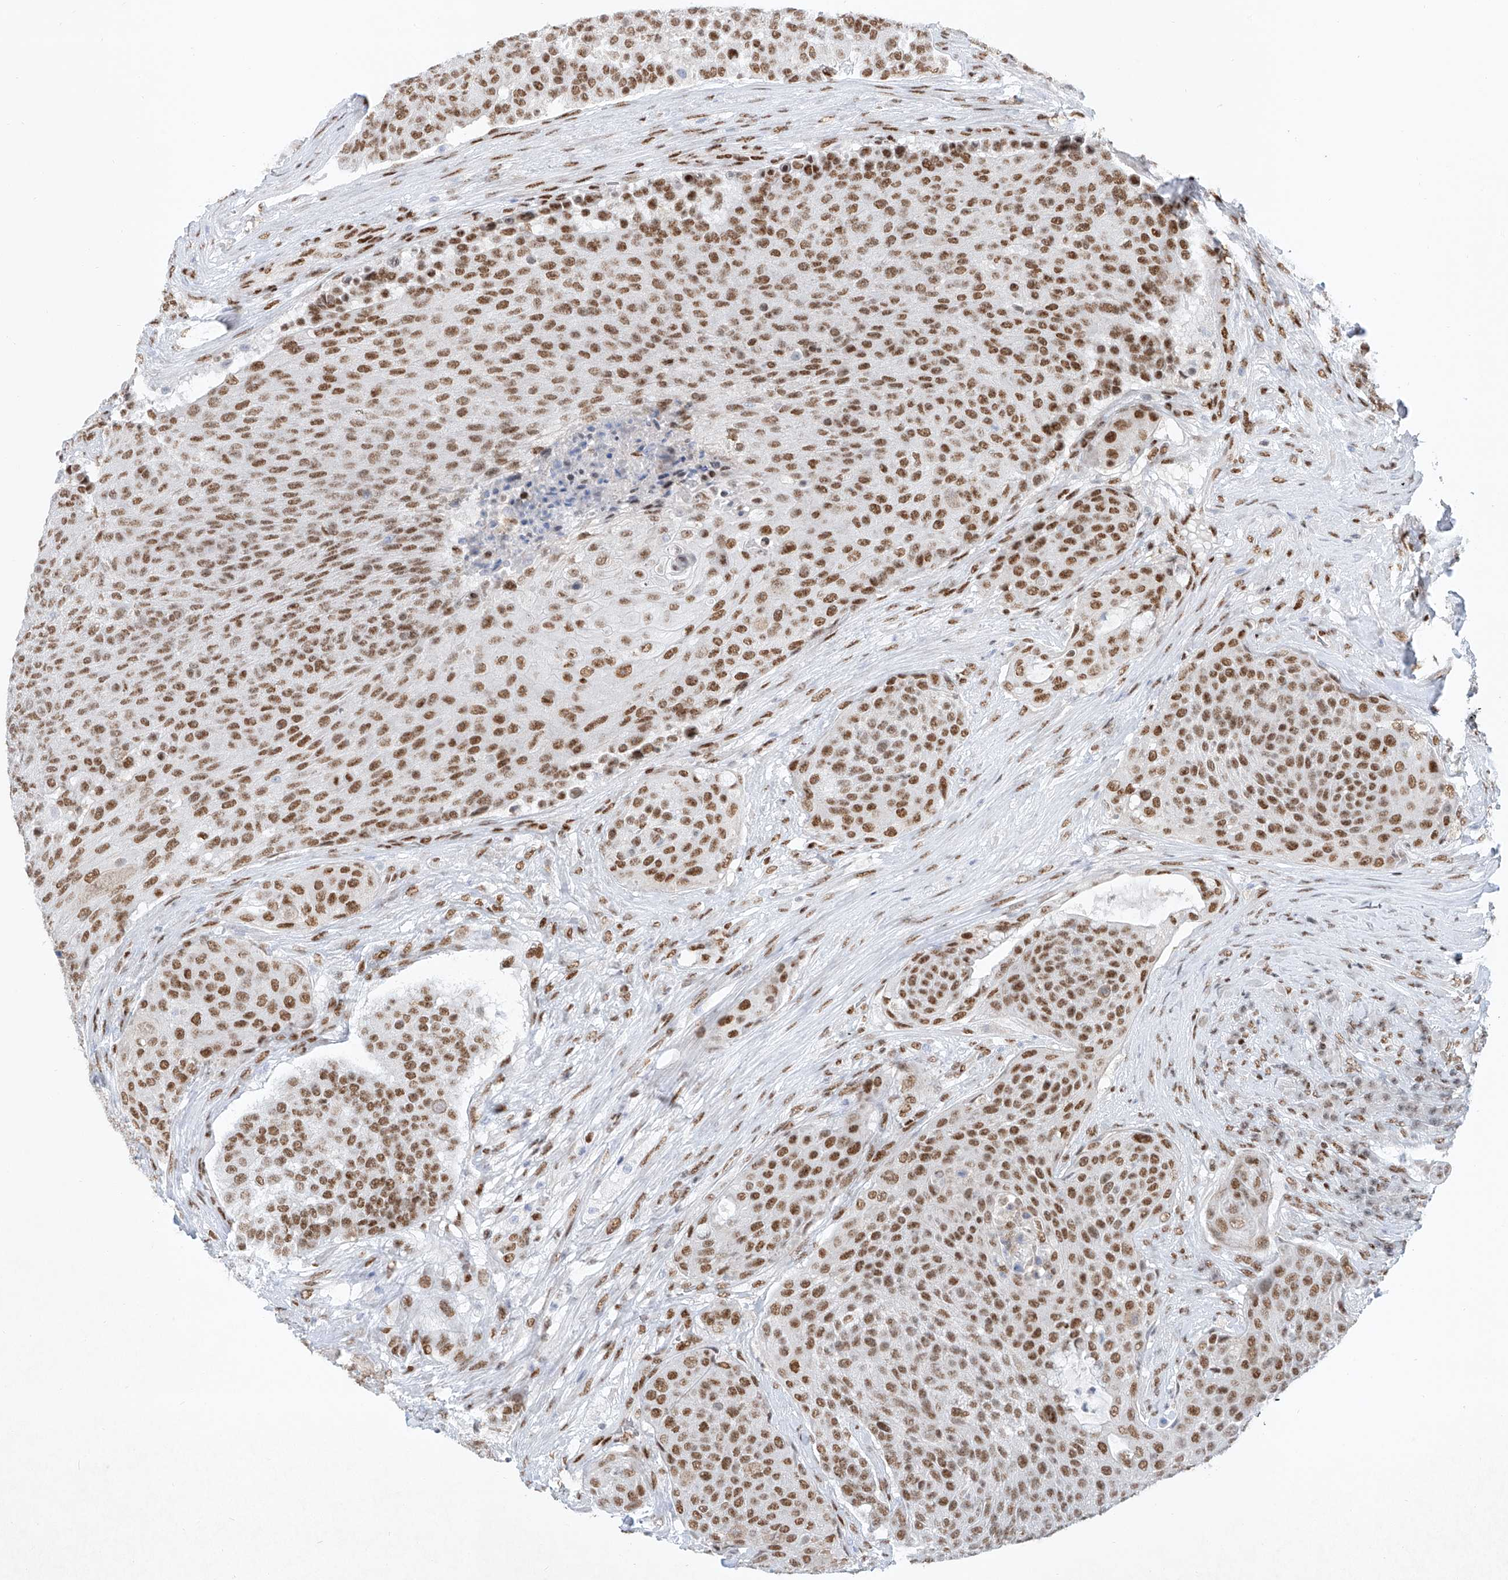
{"staining": {"intensity": "moderate", "quantity": ">75%", "location": "nuclear"}, "tissue": "urothelial cancer", "cell_type": "Tumor cells", "image_type": "cancer", "snomed": [{"axis": "morphology", "description": "Urothelial carcinoma, High grade"}, {"axis": "topography", "description": "Urinary bladder"}], "caption": "Urothelial cancer tissue displays moderate nuclear staining in approximately >75% of tumor cells, visualized by immunohistochemistry.", "gene": "TAF4", "patient": {"sex": "female", "age": 63}}